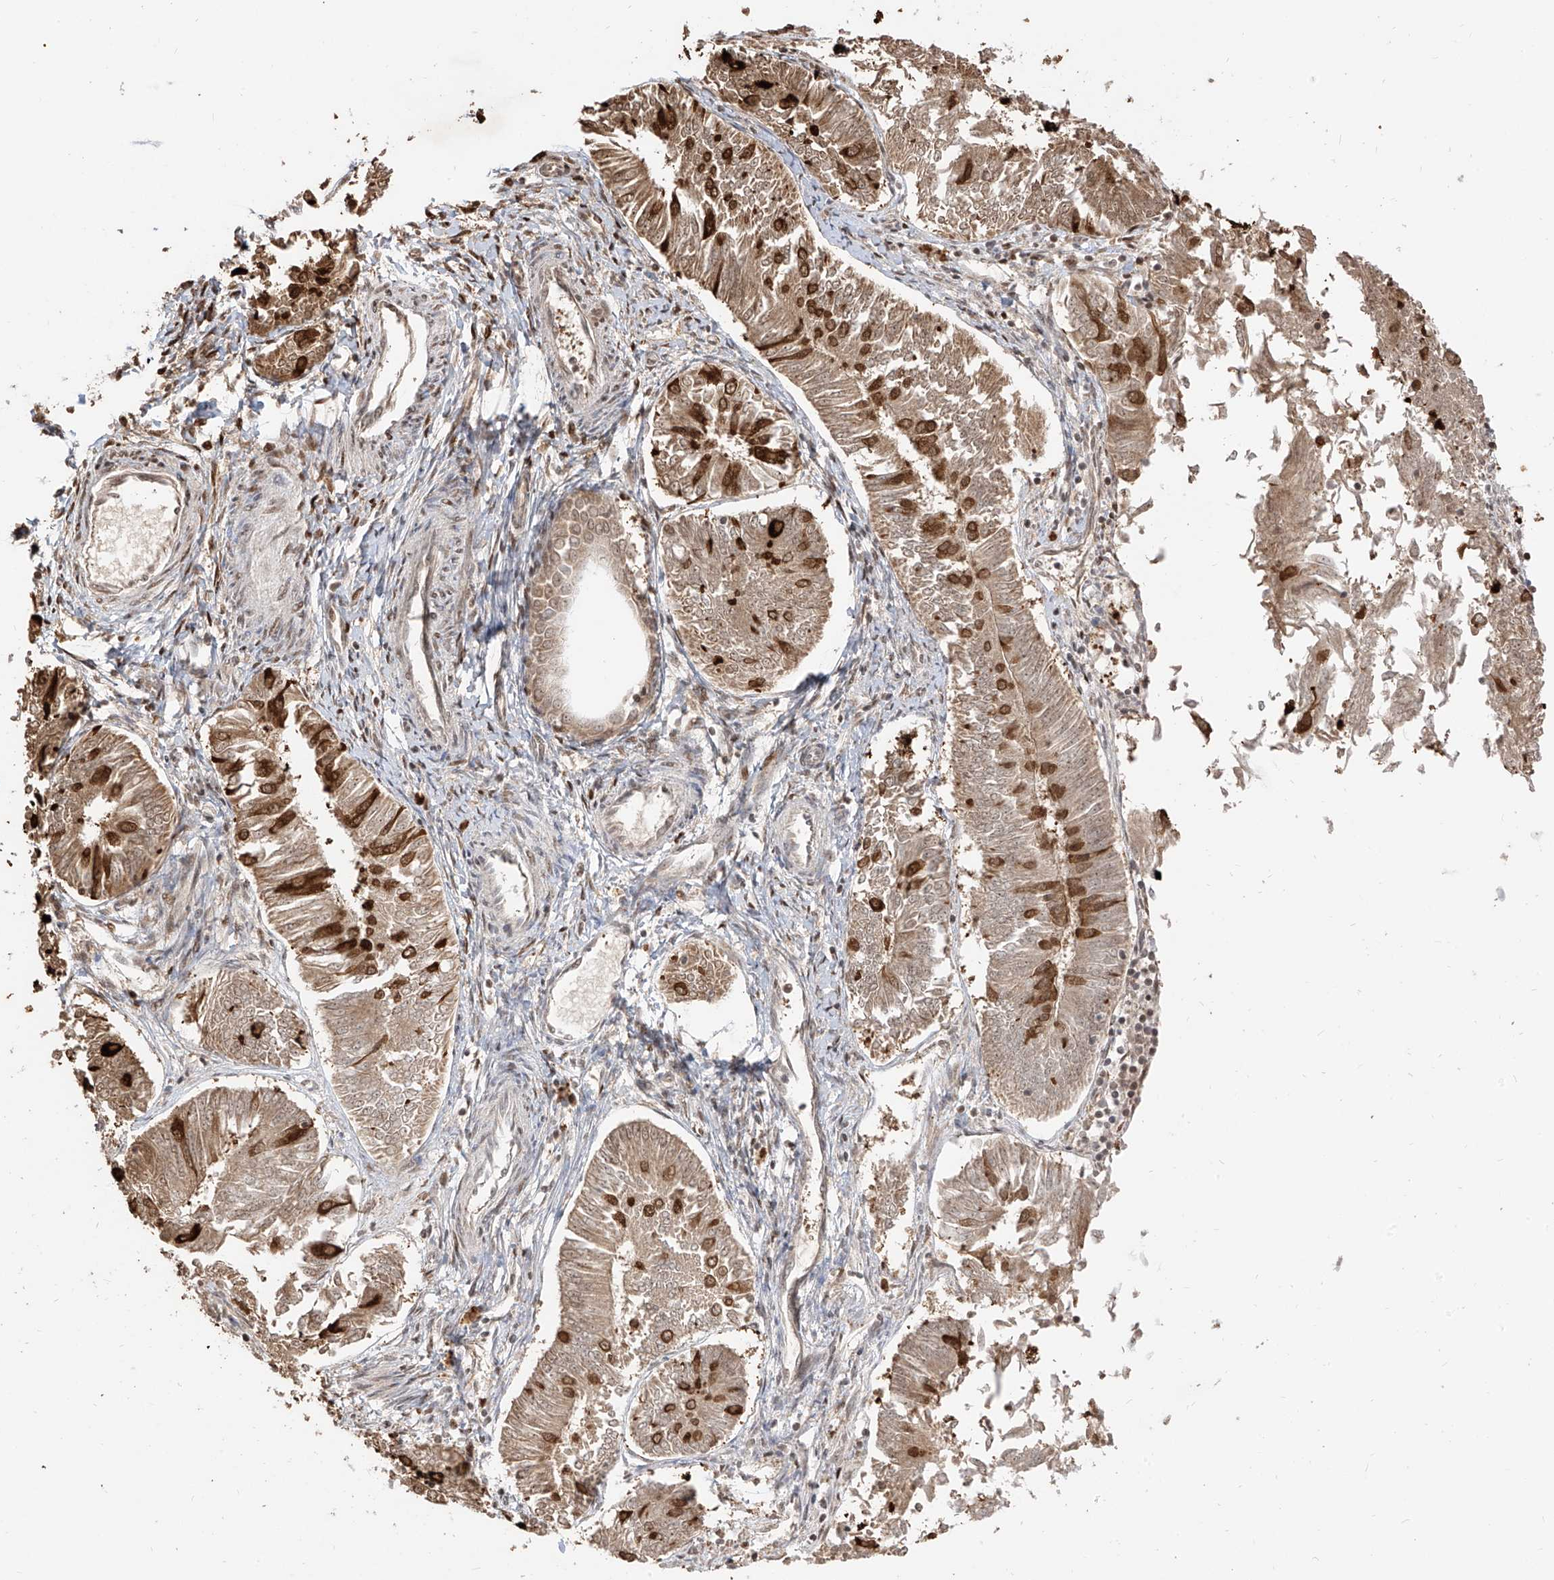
{"staining": {"intensity": "weak", "quantity": ">75%", "location": "cytoplasmic/membranous"}, "tissue": "endometrial cancer", "cell_type": "Tumor cells", "image_type": "cancer", "snomed": [{"axis": "morphology", "description": "Adenocarcinoma, NOS"}, {"axis": "topography", "description": "Endometrium"}], "caption": "Immunohistochemistry (IHC) photomicrograph of endometrial adenocarcinoma stained for a protein (brown), which shows low levels of weak cytoplasmic/membranous positivity in approximately >75% of tumor cells.", "gene": "VMP1", "patient": {"sex": "female", "age": 58}}